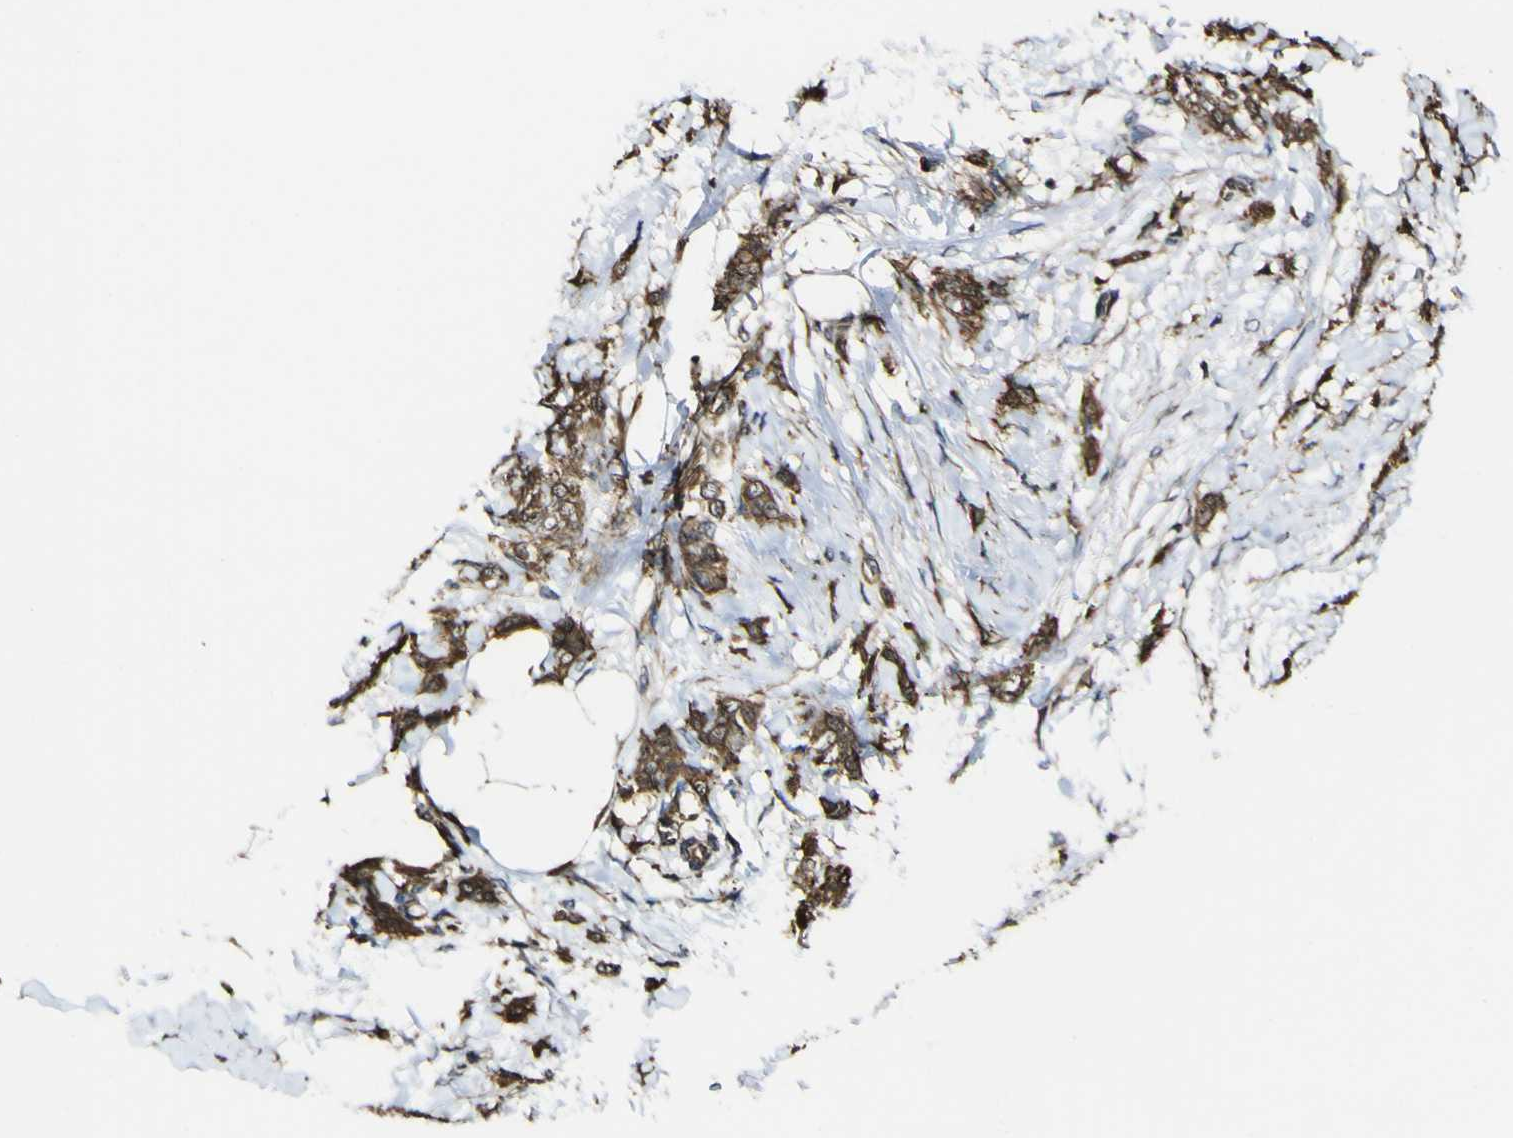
{"staining": {"intensity": "moderate", "quantity": ">75%", "location": "cytoplasmic/membranous"}, "tissue": "breast cancer", "cell_type": "Tumor cells", "image_type": "cancer", "snomed": [{"axis": "morphology", "description": "Lobular carcinoma, in situ"}, {"axis": "morphology", "description": "Lobular carcinoma"}, {"axis": "topography", "description": "Breast"}], "caption": "Breast lobular carcinoma in situ stained for a protein (brown) exhibits moderate cytoplasmic/membranous positive positivity in approximately >75% of tumor cells.", "gene": "PTPRR", "patient": {"sex": "female", "age": 41}}